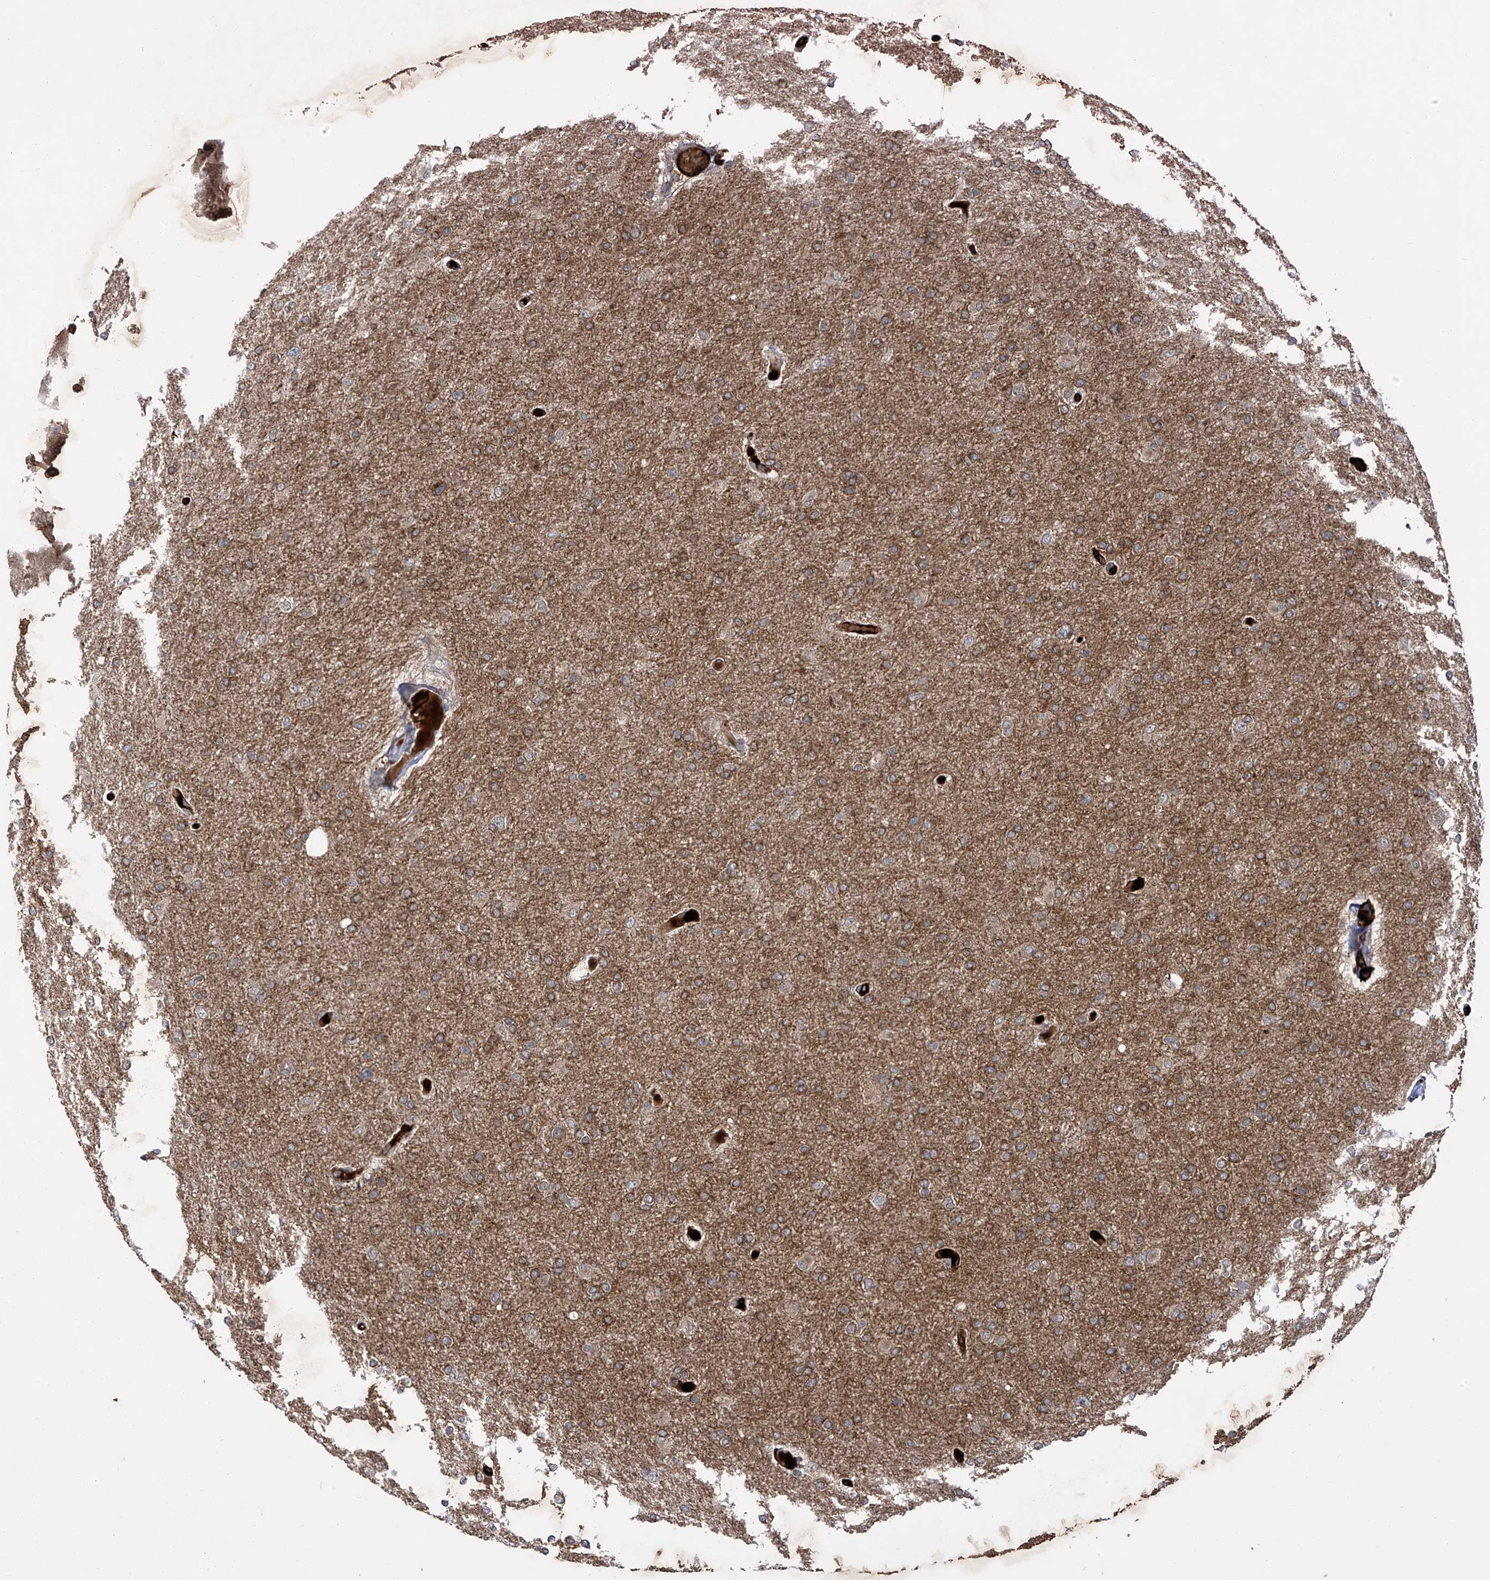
{"staining": {"intensity": "moderate", "quantity": ">75%", "location": "cytoplasmic/membranous"}, "tissue": "glioma", "cell_type": "Tumor cells", "image_type": "cancer", "snomed": [{"axis": "morphology", "description": "Glioma, malignant, High grade"}, {"axis": "topography", "description": "Cerebral cortex"}], "caption": "Immunohistochemistry of glioma shows medium levels of moderate cytoplasmic/membranous positivity in approximately >75% of tumor cells.", "gene": "ZDHHC9", "patient": {"sex": "female", "age": 36}}